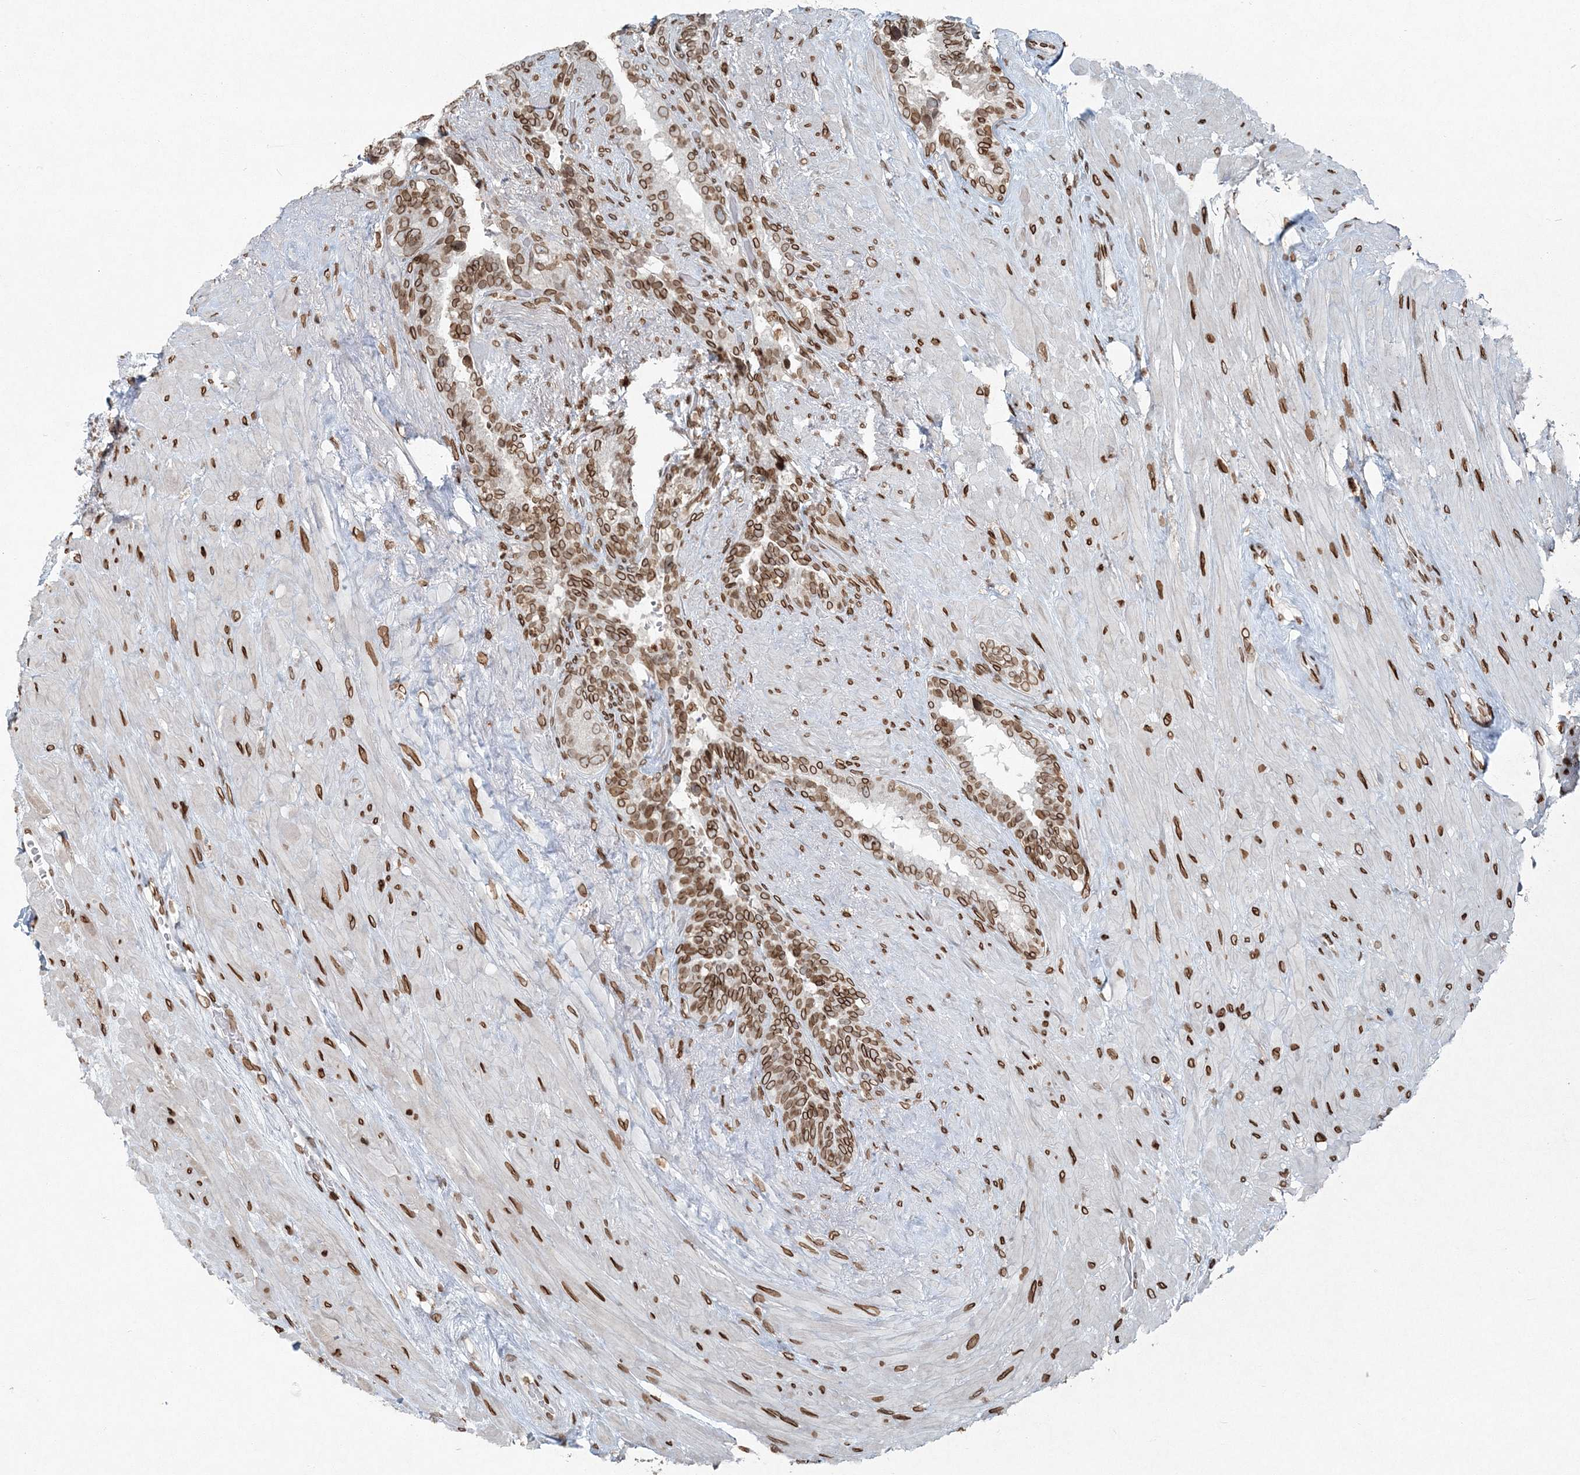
{"staining": {"intensity": "moderate", "quantity": ">75%", "location": "cytoplasmic/membranous,nuclear"}, "tissue": "seminal vesicle", "cell_type": "Glandular cells", "image_type": "normal", "snomed": [{"axis": "morphology", "description": "Normal tissue, NOS"}, {"axis": "topography", "description": "Seminal veicle"}], "caption": "The immunohistochemical stain highlights moderate cytoplasmic/membranous,nuclear positivity in glandular cells of benign seminal vesicle.", "gene": "GJD4", "patient": {"sex": "male", "age": 80}}